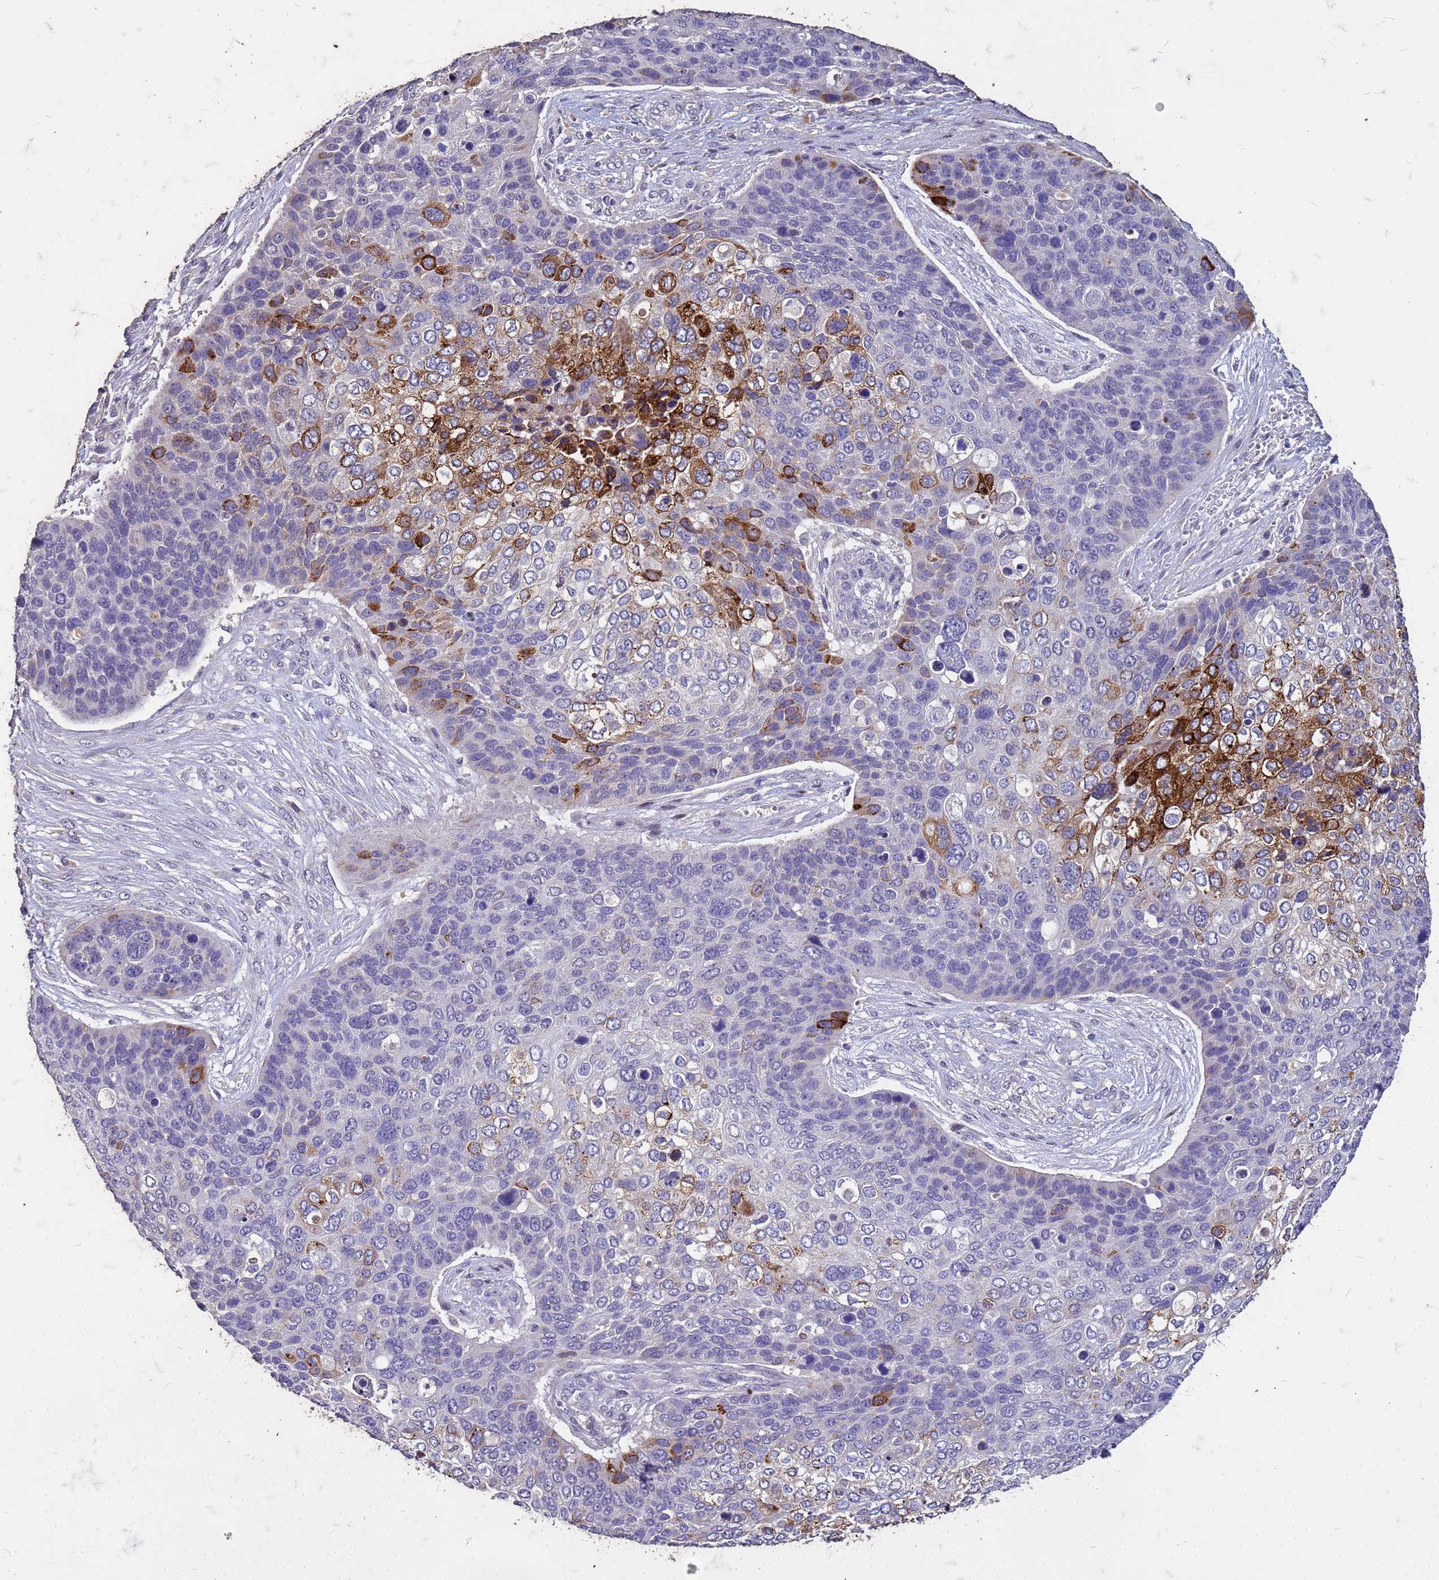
{"staining": {"intensity": "strong", "quantity": "<25%", "location": "cytoplasmic/membranous"}, "tissue": "skin cancer", "cell_type": "Tumor cells", "image_type": "cancer", "snomed": [{"axis": "morphology", "description": "Basal cell carcinoma"}, {"axis": "topography", "description": "Skin"}], "caption": "Brown immunohistochemical staining in human skin basal cell carcinoma exhibits strong cytoplasmic/membranous positivity in about <25% of tumor cells.", "gene": "FAM184B", "patient": {"sex": "female", "age": 74}}